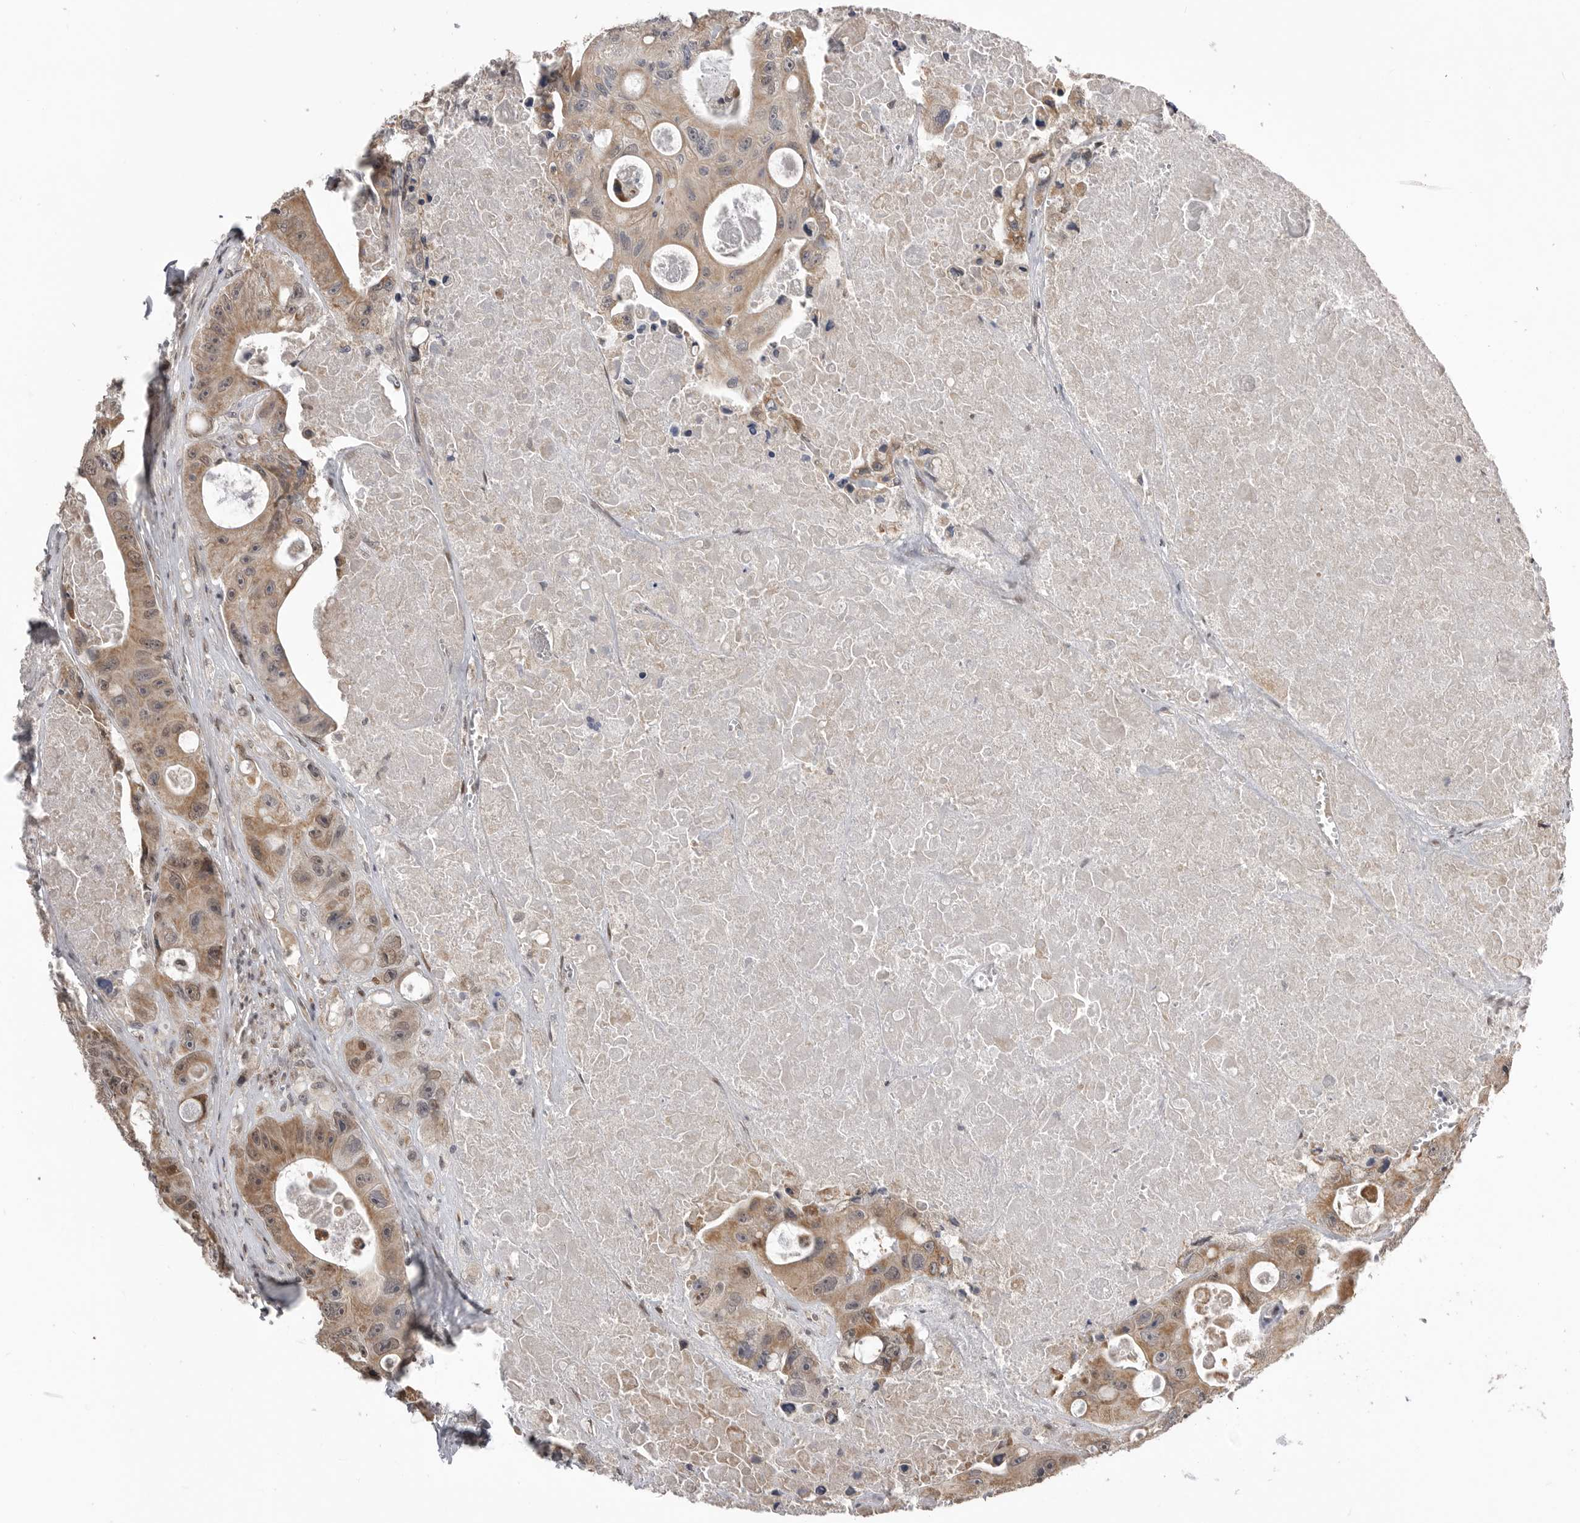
{"staining": {"intensity": "moderate", "quantity": ">75%", "location": "cytoplasmic/membranous,nuclear"}, "tissue": "colorectal cancer", "cell_type": "Tumor cells", "image_type": "cancer", "snomed": [{"axis": "morphology", "description": "Adenocarcinoma, NOS"}, {"axis": "topography", "description": "Colon"}], "caption": "DAB immunohistochemical staining of colorectal cancer displays moderate cytoplasmic/membranous and nuclear protein expression in approximately >75% of tumor cells.", "gene": "SMARCC1", "patient": {"sex": "female", "age": 46}}